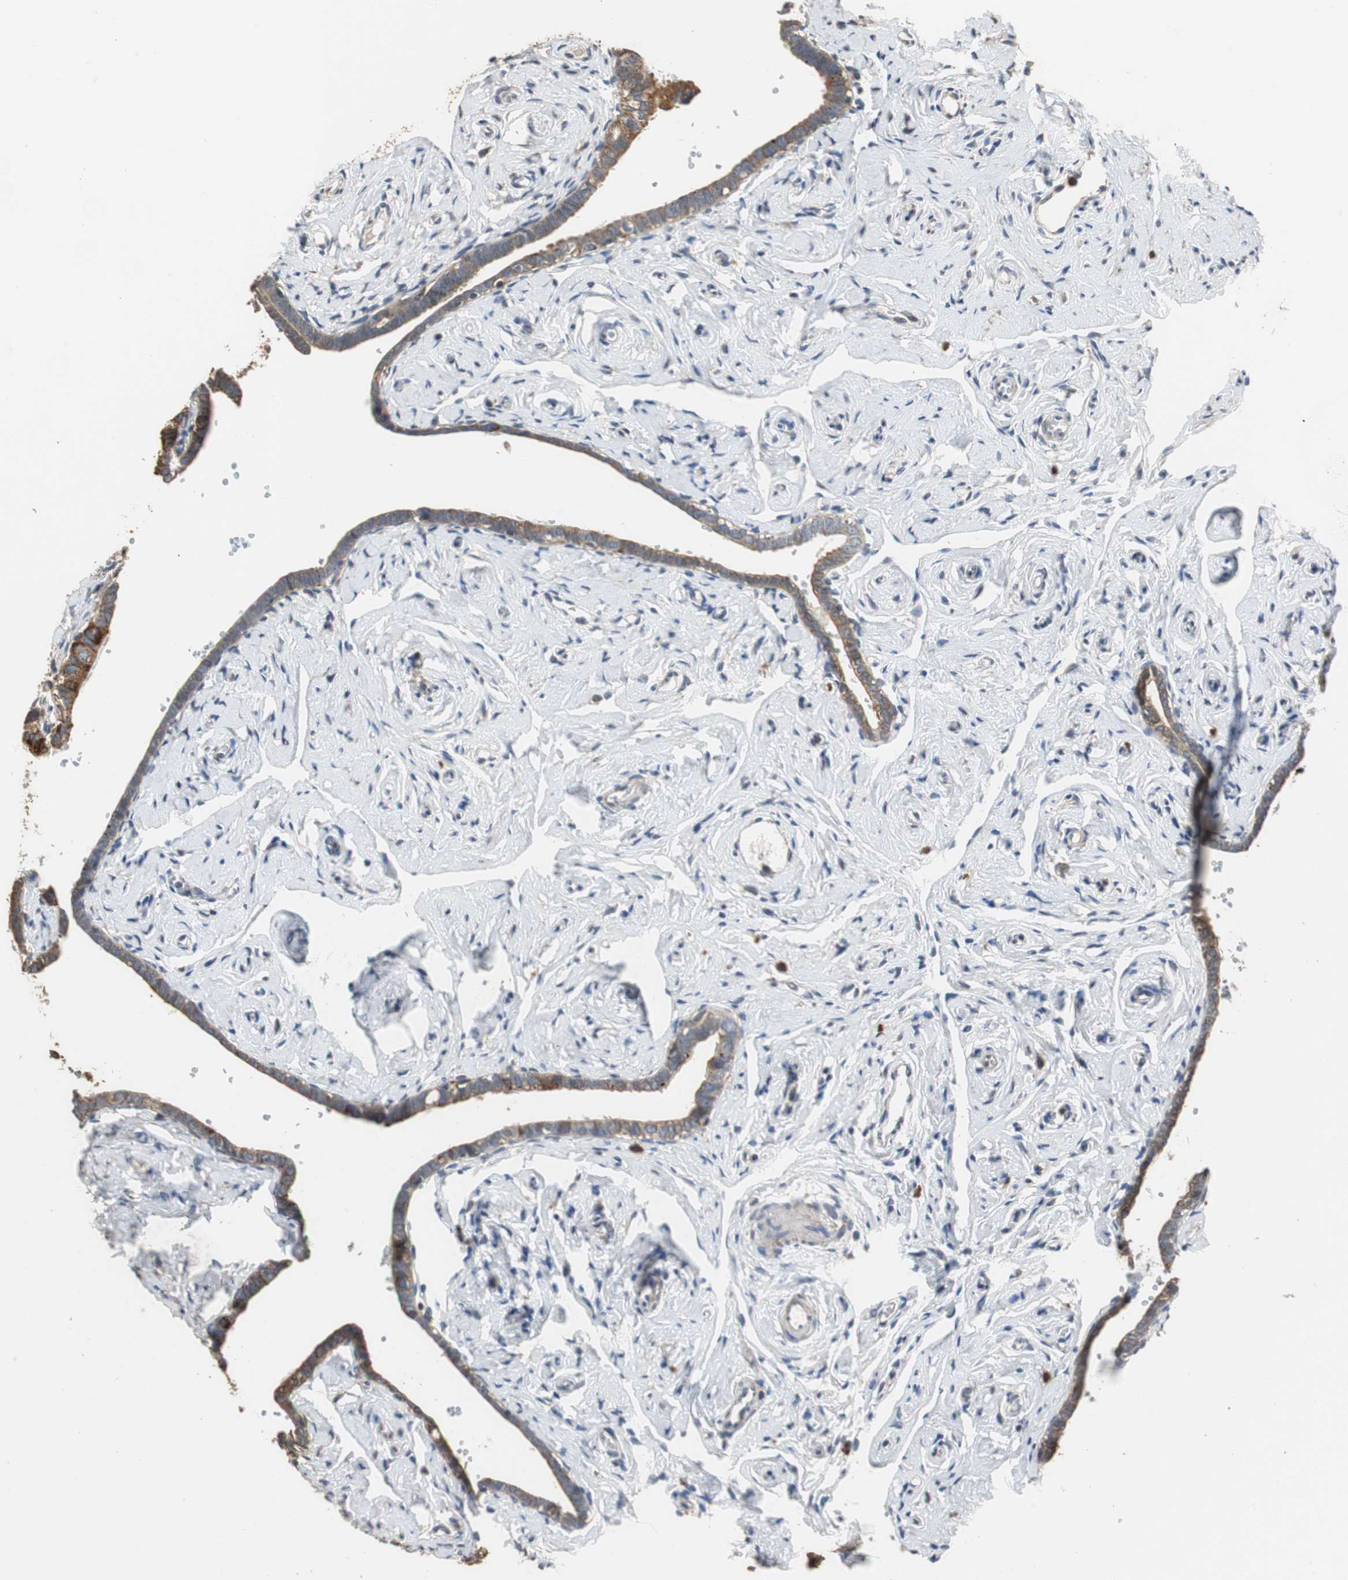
{"staining": {"intensity": "moderate", "quantity": ">75%", "location": "cytoplasmic/membranous"}, "tissue": "fallopian tube", "cell_type": "Glandular cells", "image_type": "normal", "snomed": [{"axis": "morphology", "description": "Normal tissue, NOS"}, {"axis": "topography", "description": "Fallopian tube"}], "caption": "High-power microscopy captured an immunohistochemistry photomicrograph of normal fallopian tube, revealing moderate cytoplasmic/membranous expression in approximately >75% of glandular cells.", "gene": "HMGCL", "patient": {"sex": "female", "age": 71}}